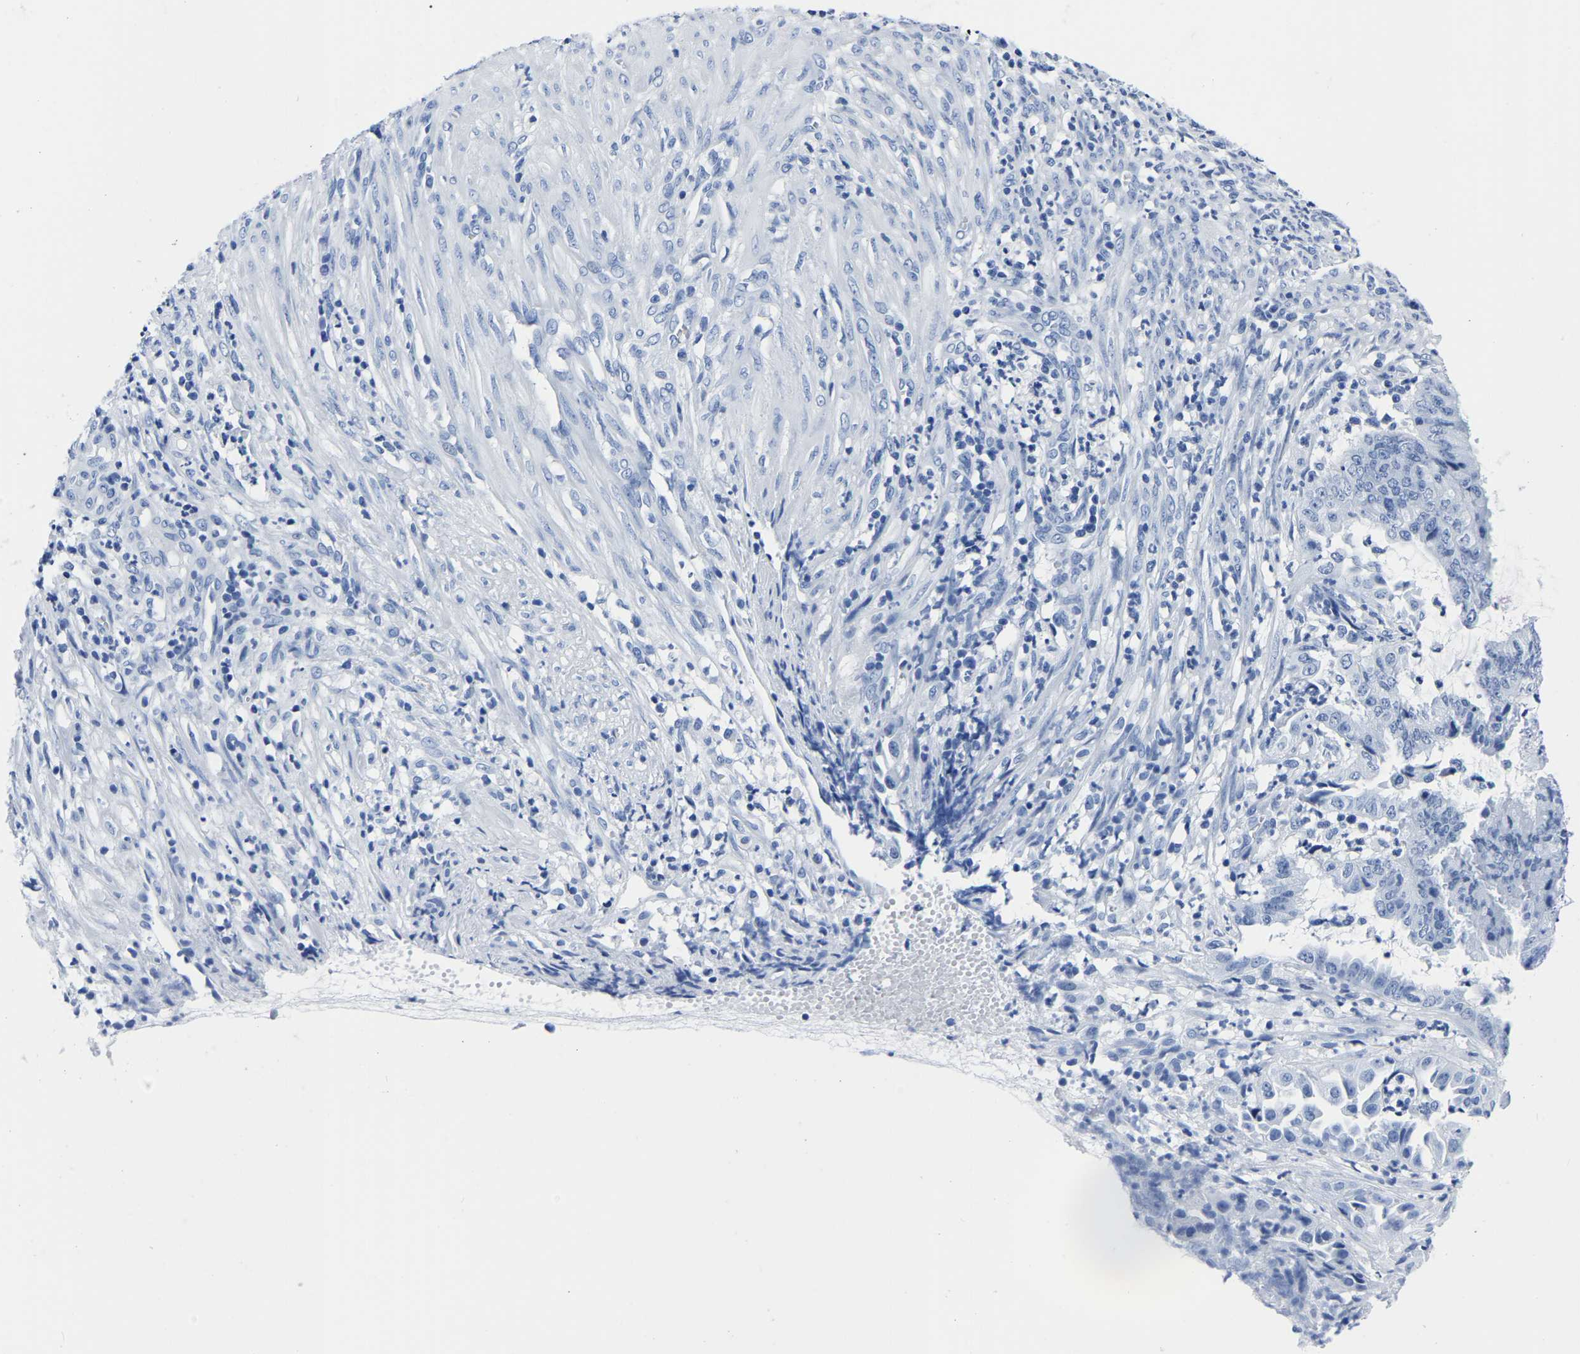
{"staining": {"intensity": "negative", "quantity": "none", "location": "none"}, "tissue": "endometrial cancer", "cell_type": "Tumor cells", "image_type": "cancer", "snomed": [{"axis": "morphology", "description": "Adenocarcinoma, NOS"}, {"axis": "topography", "description": "Endometrium"}], "caption": "Protein analysis of adenocarcinoma (endometrial) shows no significant expression in tumor cells. (DAB immunohistochemistry (IHC) visualized using brightfield microscopy, high magnification).", "gene": "IMPG2", "patient": {"sex": "female", "age": 51}}